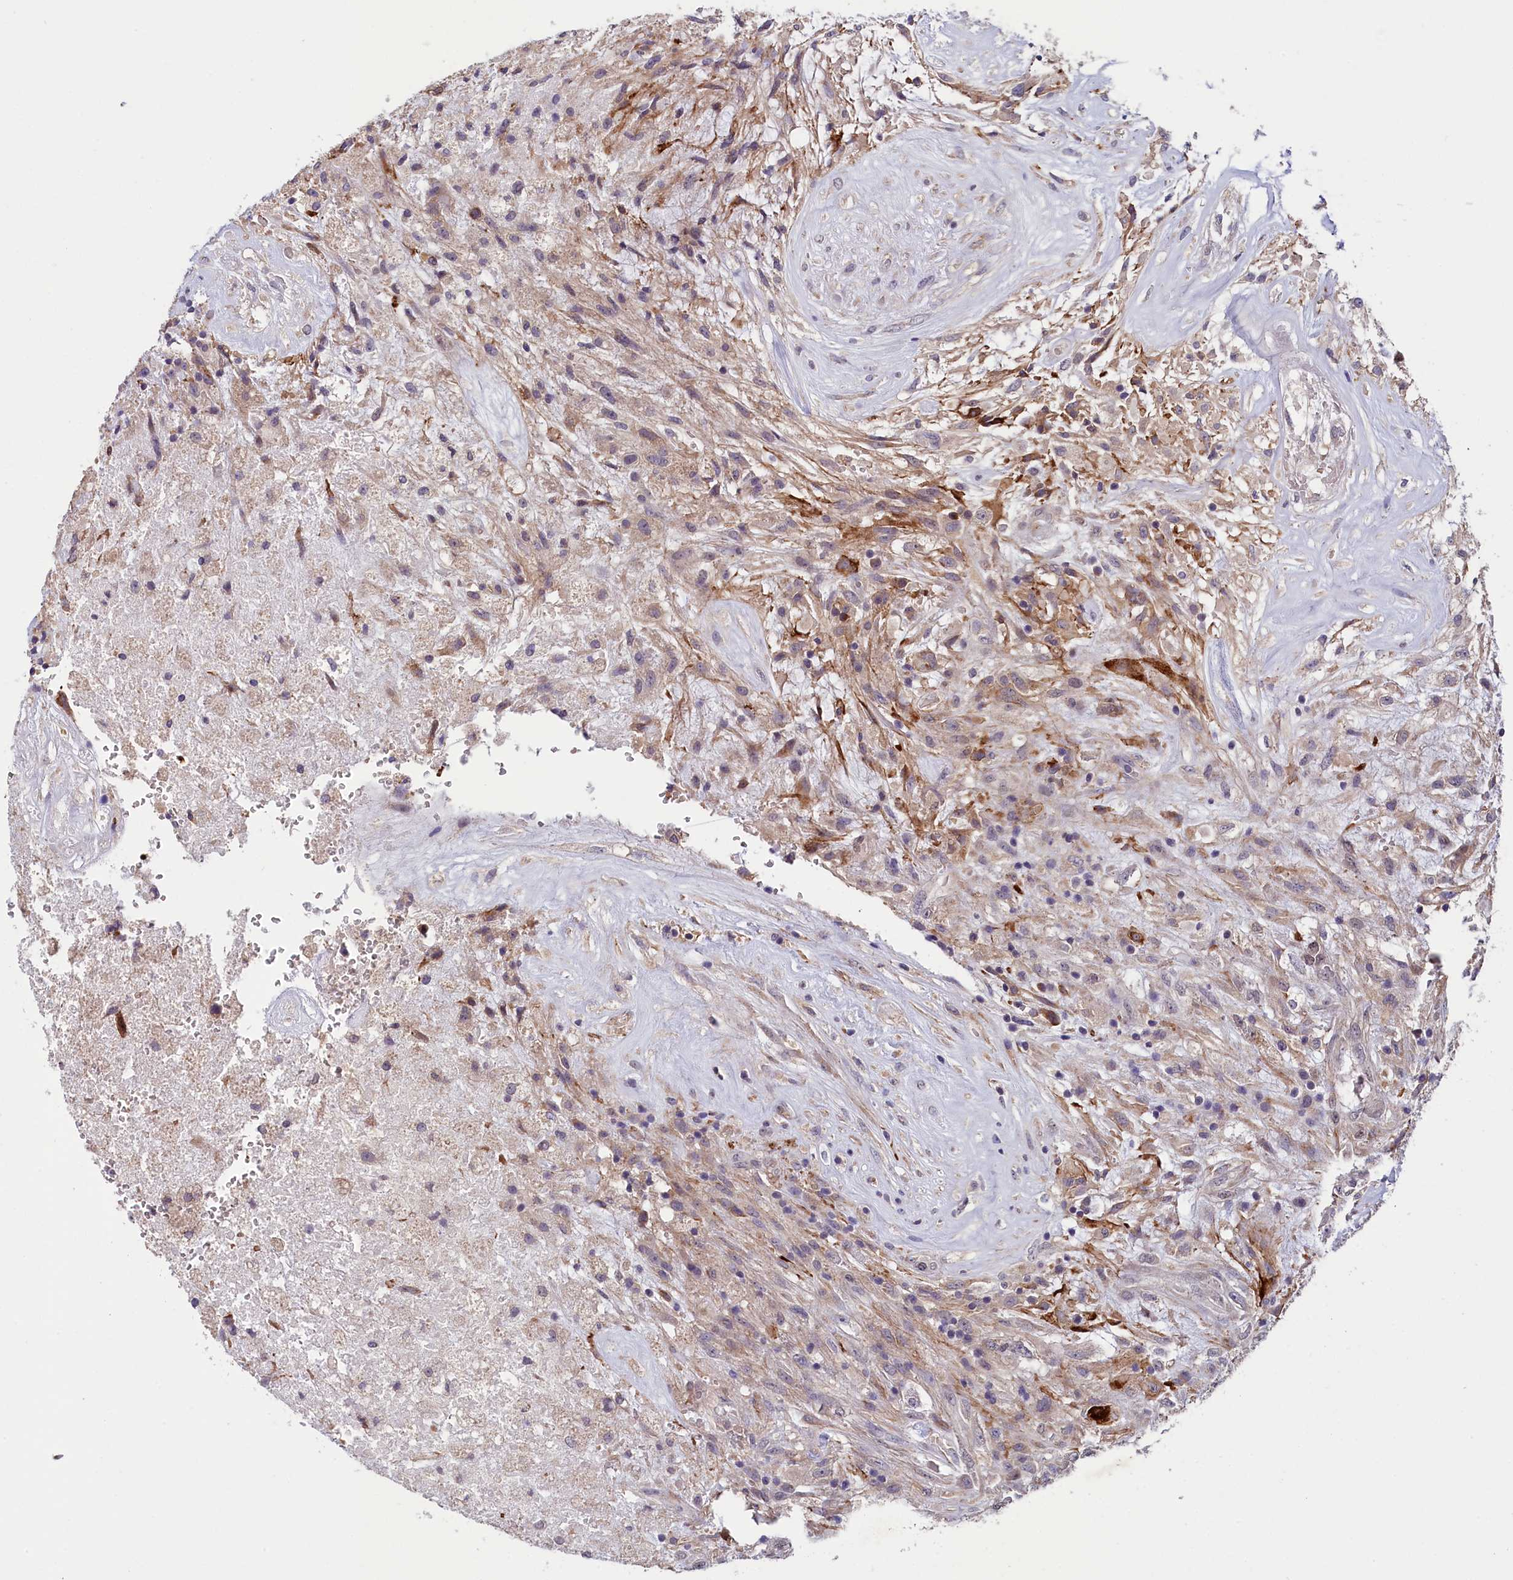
{"staining": {"intensity": "weak", "quantity": "<25%", "location": "cytoplasmic/membranous"}, "tissue": "glioma", "cell_type": "Tumor cells", "image_type": "cancer", "snomed": [{"axis": "morphology", "description": "Glioma, malignant, High grade"}, {"axis": "topography", "description": "Brain"}], "caption": "Tumor cells are negative for brown protein staining in malignant glioma (high-grade).", "gene": "SLC39A6", "patient": {"sex": "male", "age": 56}}